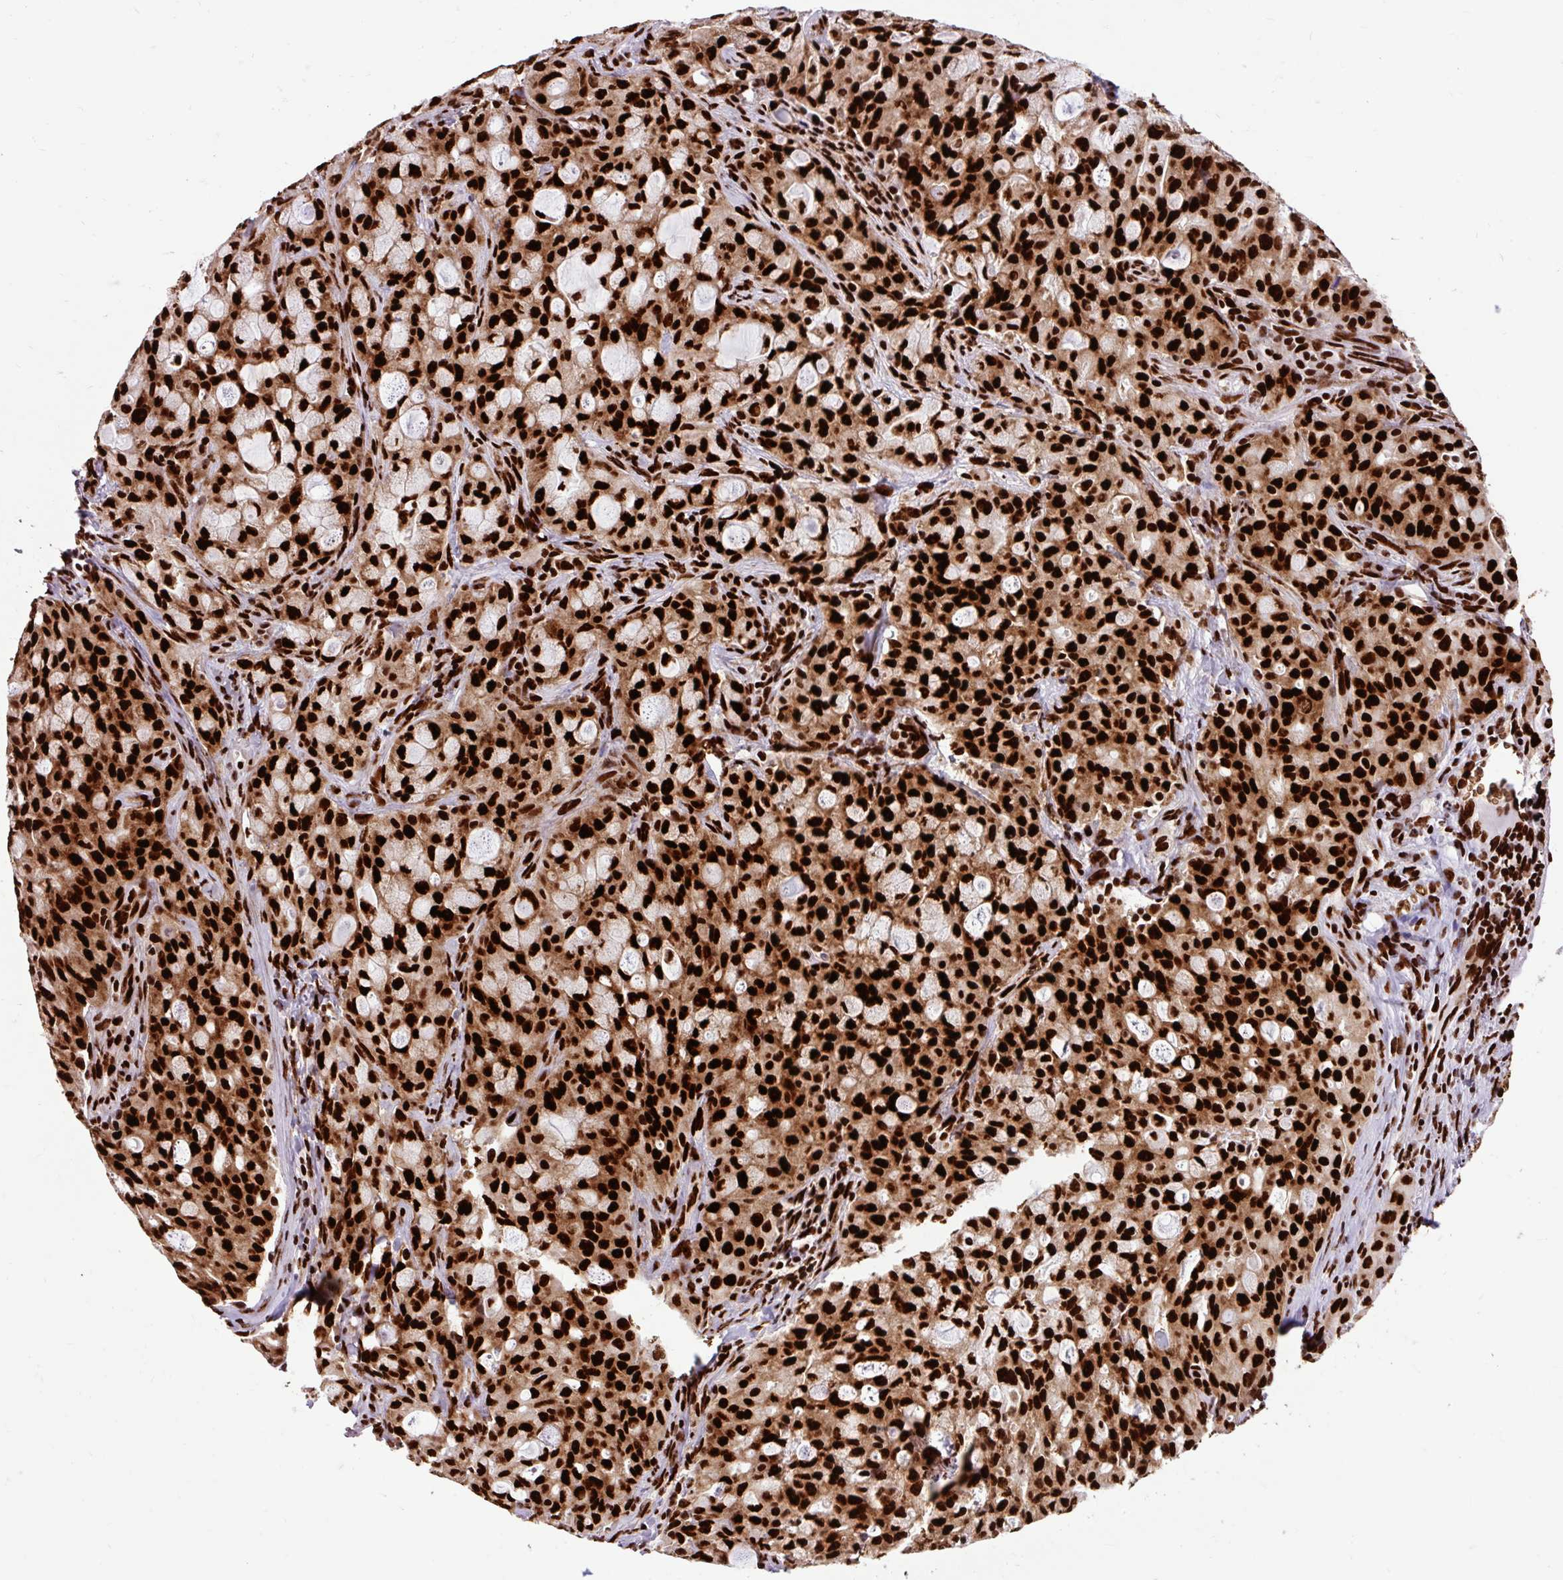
{"staining": {"intensity": "strong", "quantity": ">75%", "location": "nuclear"}, "tissue": "lung cancer", "cell_type": "Tumor cells", "image_type": "cancer", "snomed": [{"axis": "morphology", "description": "Adenocarcinoma, NOS"}, {"axis": "topography", "description": "Lung"}], "caption": "Lung cancer stained with a brown dye shows strong nuclear positive staining in approximately >75% of tumor cells.", "gene": "FUS", "patient": {"sex": "female", "age": 44}}